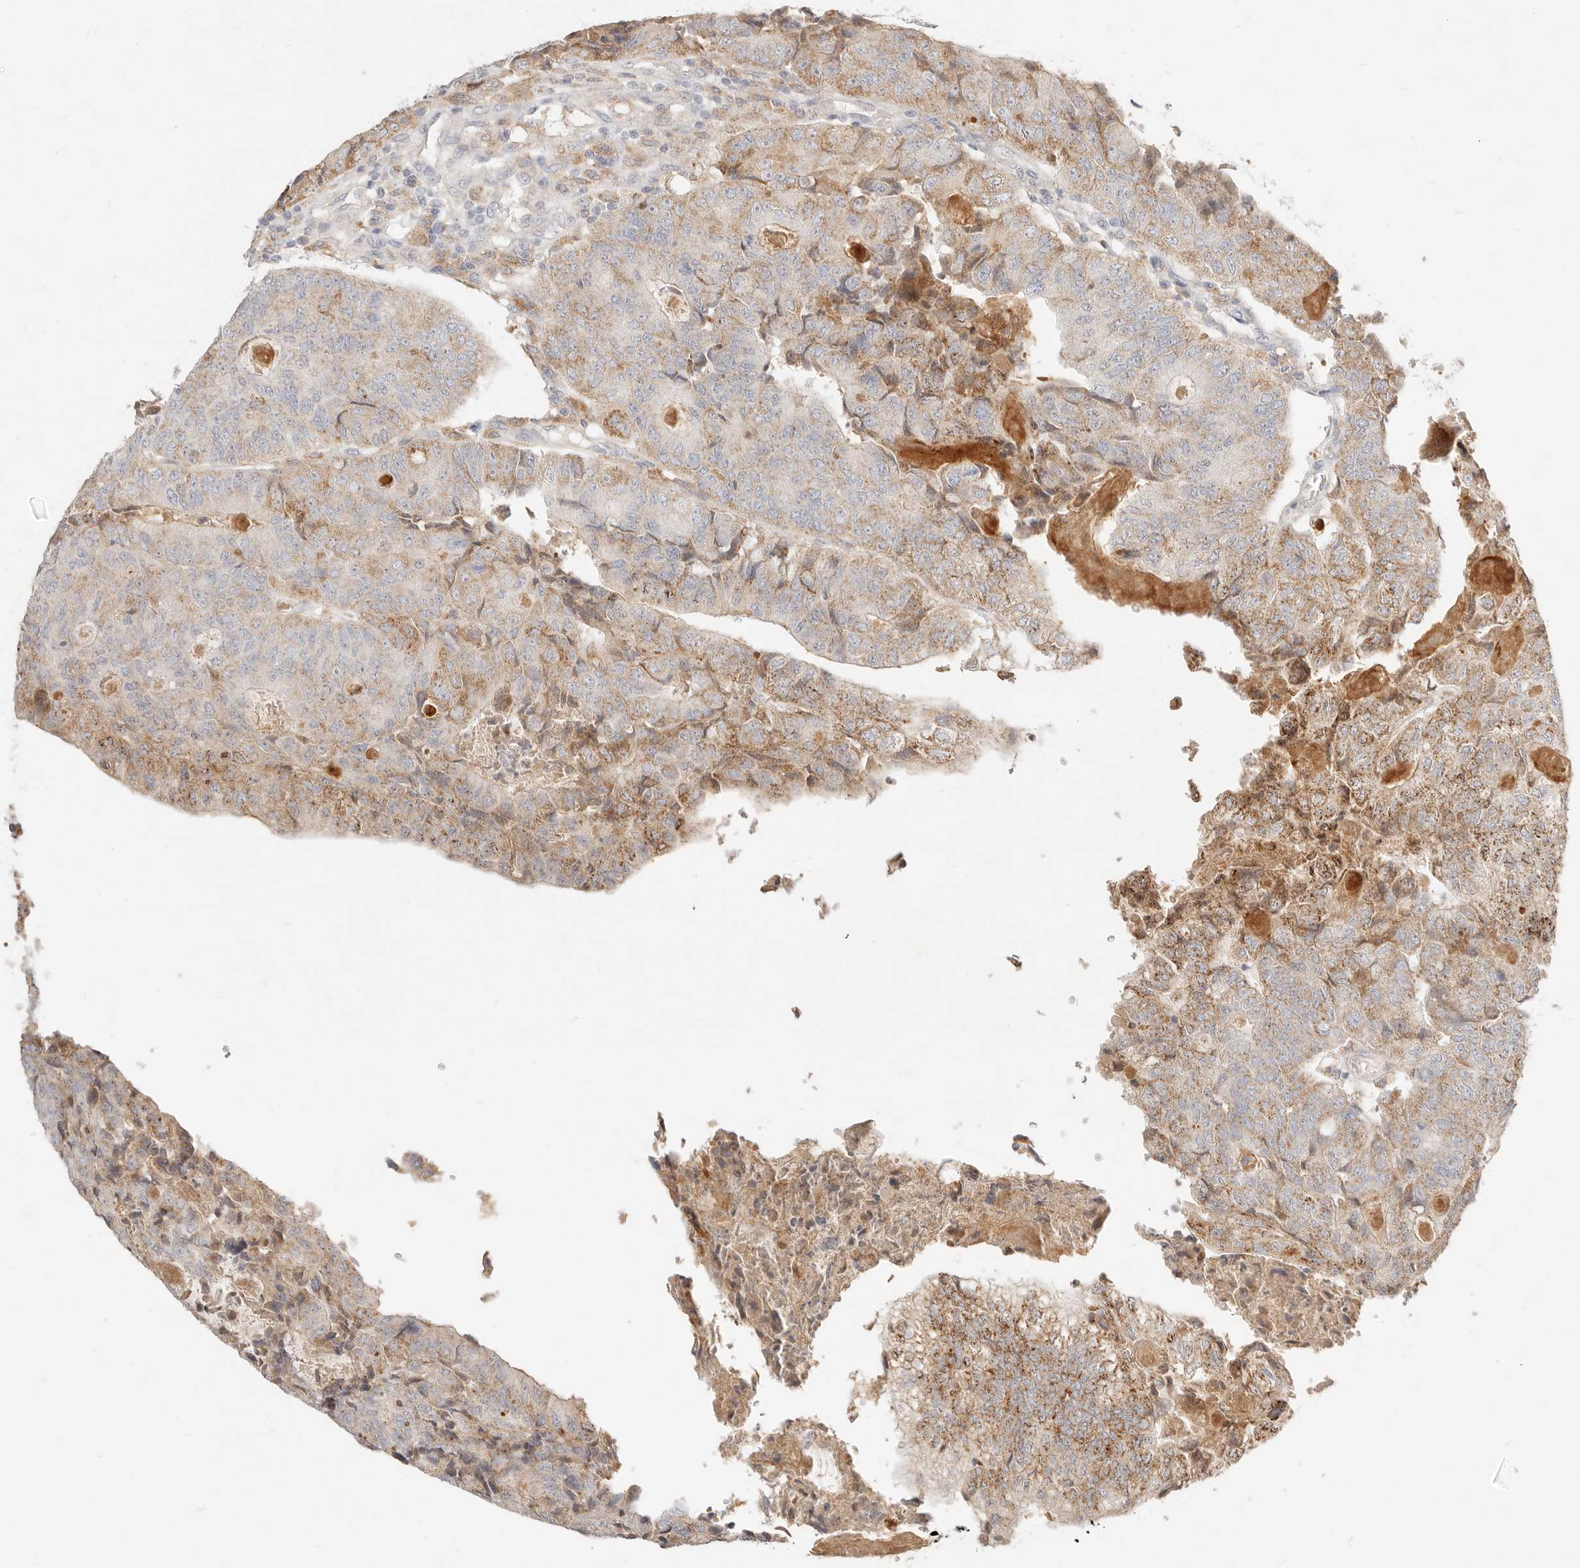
{"staining": {"intensity": "weak", "quantity": ">75%", "location": "cytoplasmic/membranous"}, "tissue": "colorectal cancer", "cell_type": "Tumor cells", "image_type": "cancer", "snomed": [{"axis": "morphology", "description": "Adenocarcinoma, NOS"}, {"axis": "topography", "description": "Colon"}], "caption": "IHC histopathology image of human colorectal cancer stained for a protein (brown), which demonstrates low levels of weak cytoplasmic/membranous positivity in approximately >75% of tumor cells.", "gene": "ACOX1", "patient": {"sex": "female", "age": 67}}